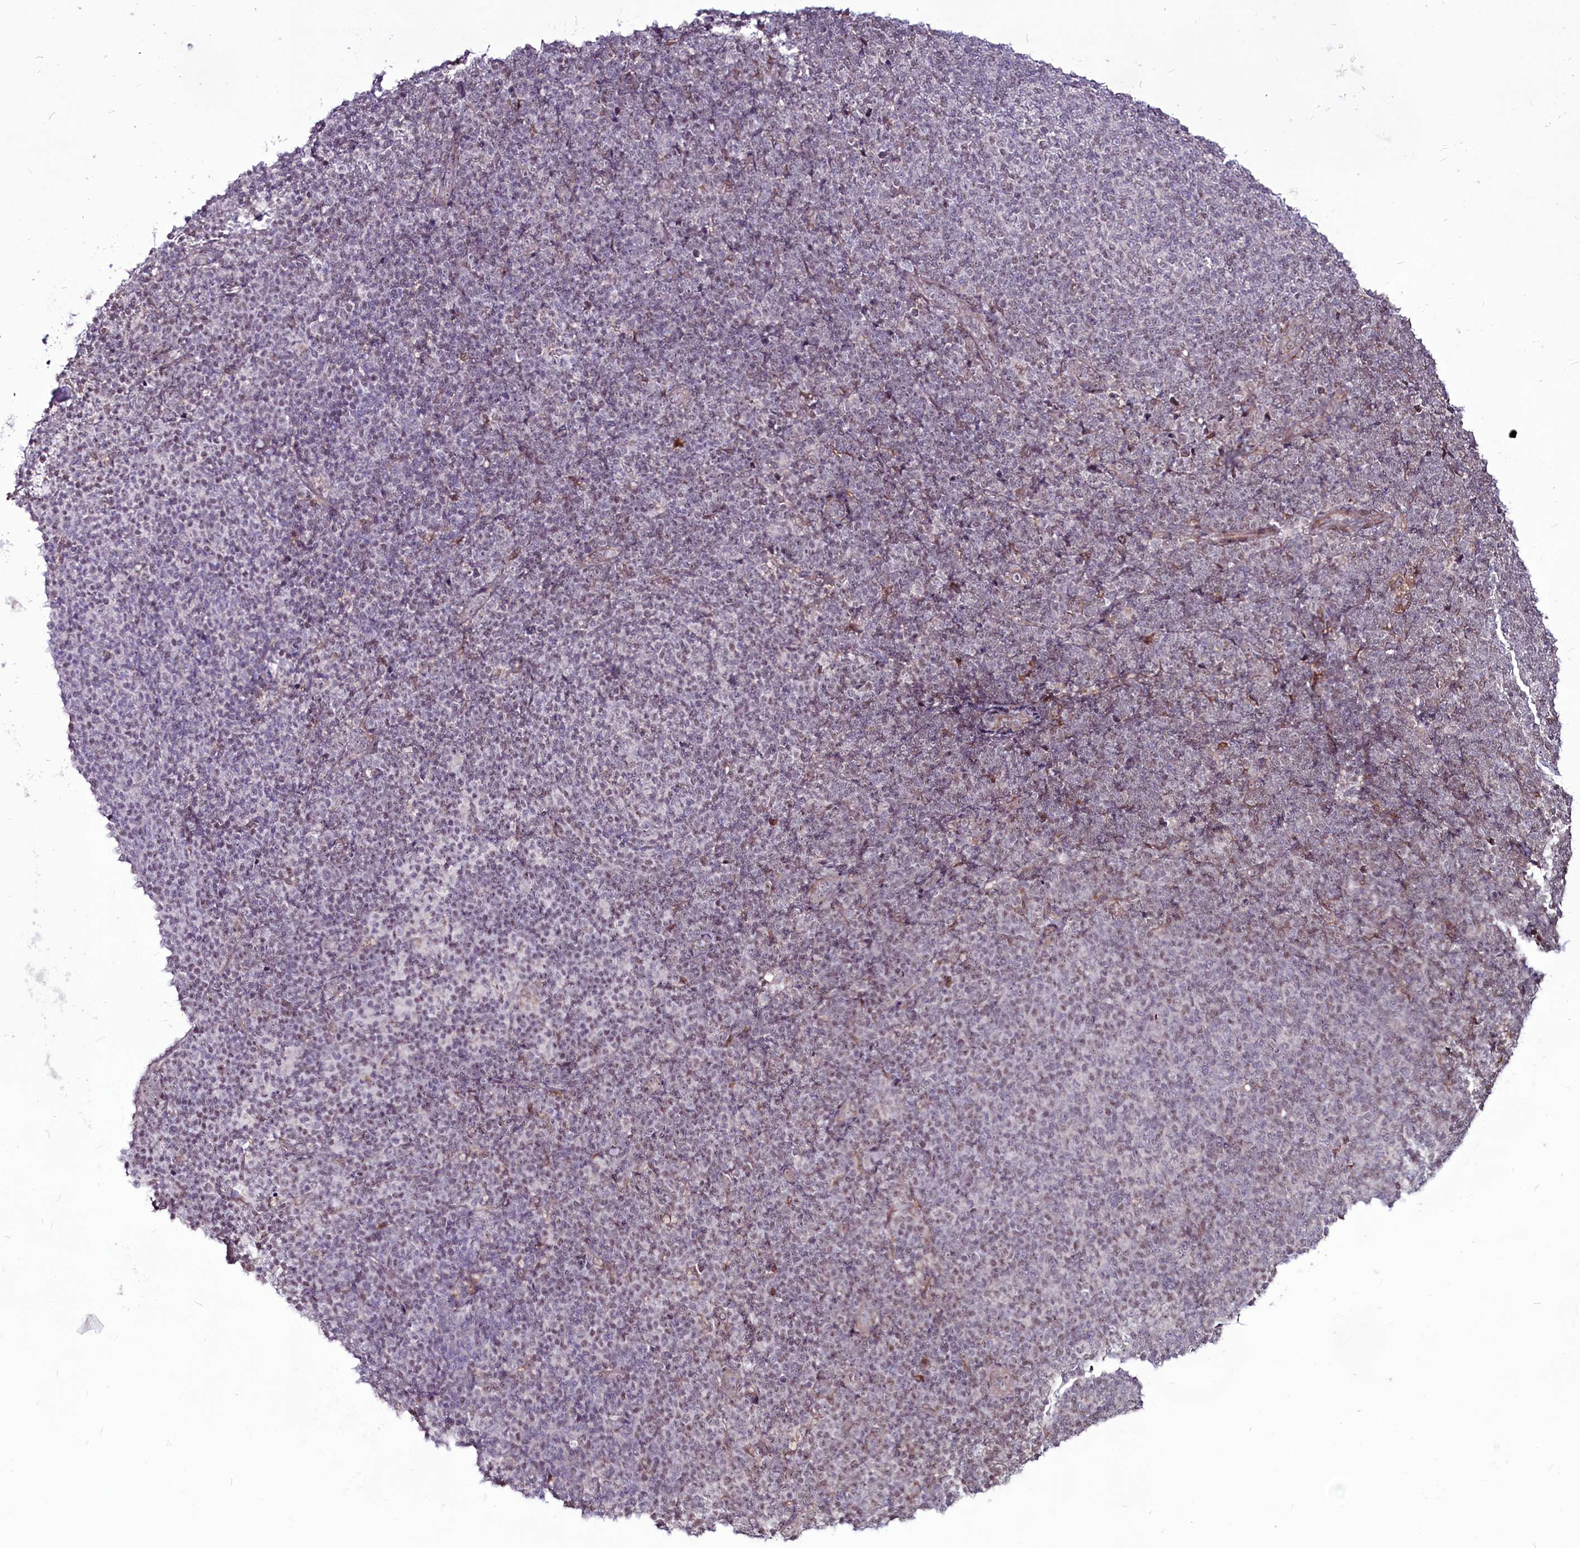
{"staining": {"intensity": "weak", "quantity": "<25%", "location": "nuclear"}, "tissue": "lymphoma", "cell_type": "Tumor cells", "image_type": "cancer", "snomed": [{"axis": "morphology", "description": "Malignant lymphoma, non-Hodgkin's type, Low grade"}, {"axis": "topography", "description": "Lung"}], "caption": "Tumor cells show no significant protein positivity in lymphoma. (DAB IHC visualized using brightfield microscopy, high magnification).", "gene": "RSBN1", "patient": {"sex": "female", "age": 71}}